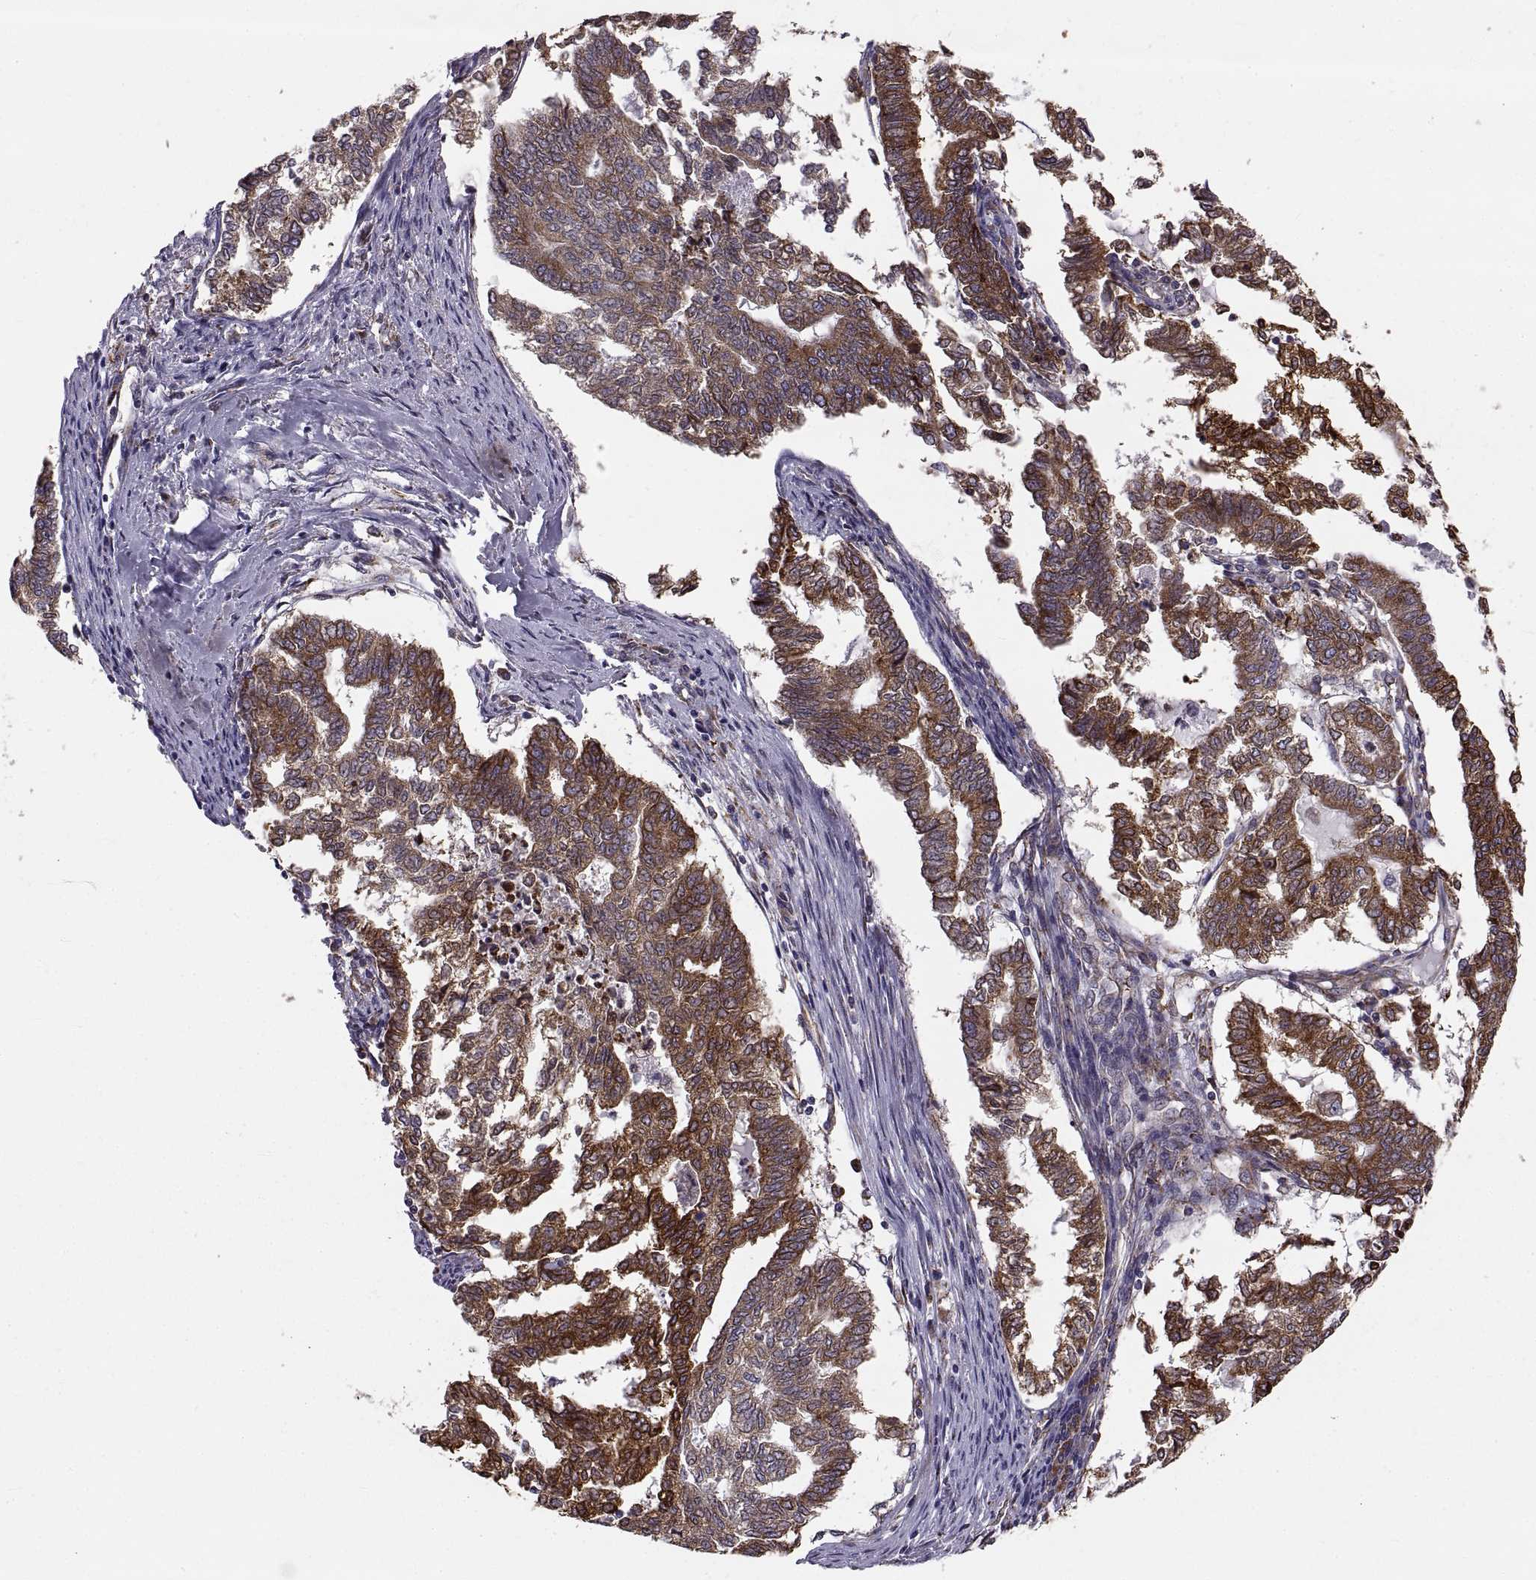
{"staining": {"intensity": "strong", "quantity": ">75%", "location": "cytoplasmic/membranous"}, "tissue": "endometrial cancer", "cell_type": "Tumor cells", "image_type": "cancer", "snomed": [{"axis": "morphology", "description": "Adenocarcinoma, NOS"}, {"axis": "topography", "description": "Endometrium"}], "caption": "Strong cytoplasmic/membranous expression is seen in approximately >75% of tumor cells in endometrial adenocarcinoma.", "gene": "PLEKHB2", "patient": {"sex": "female", "age": 79}}